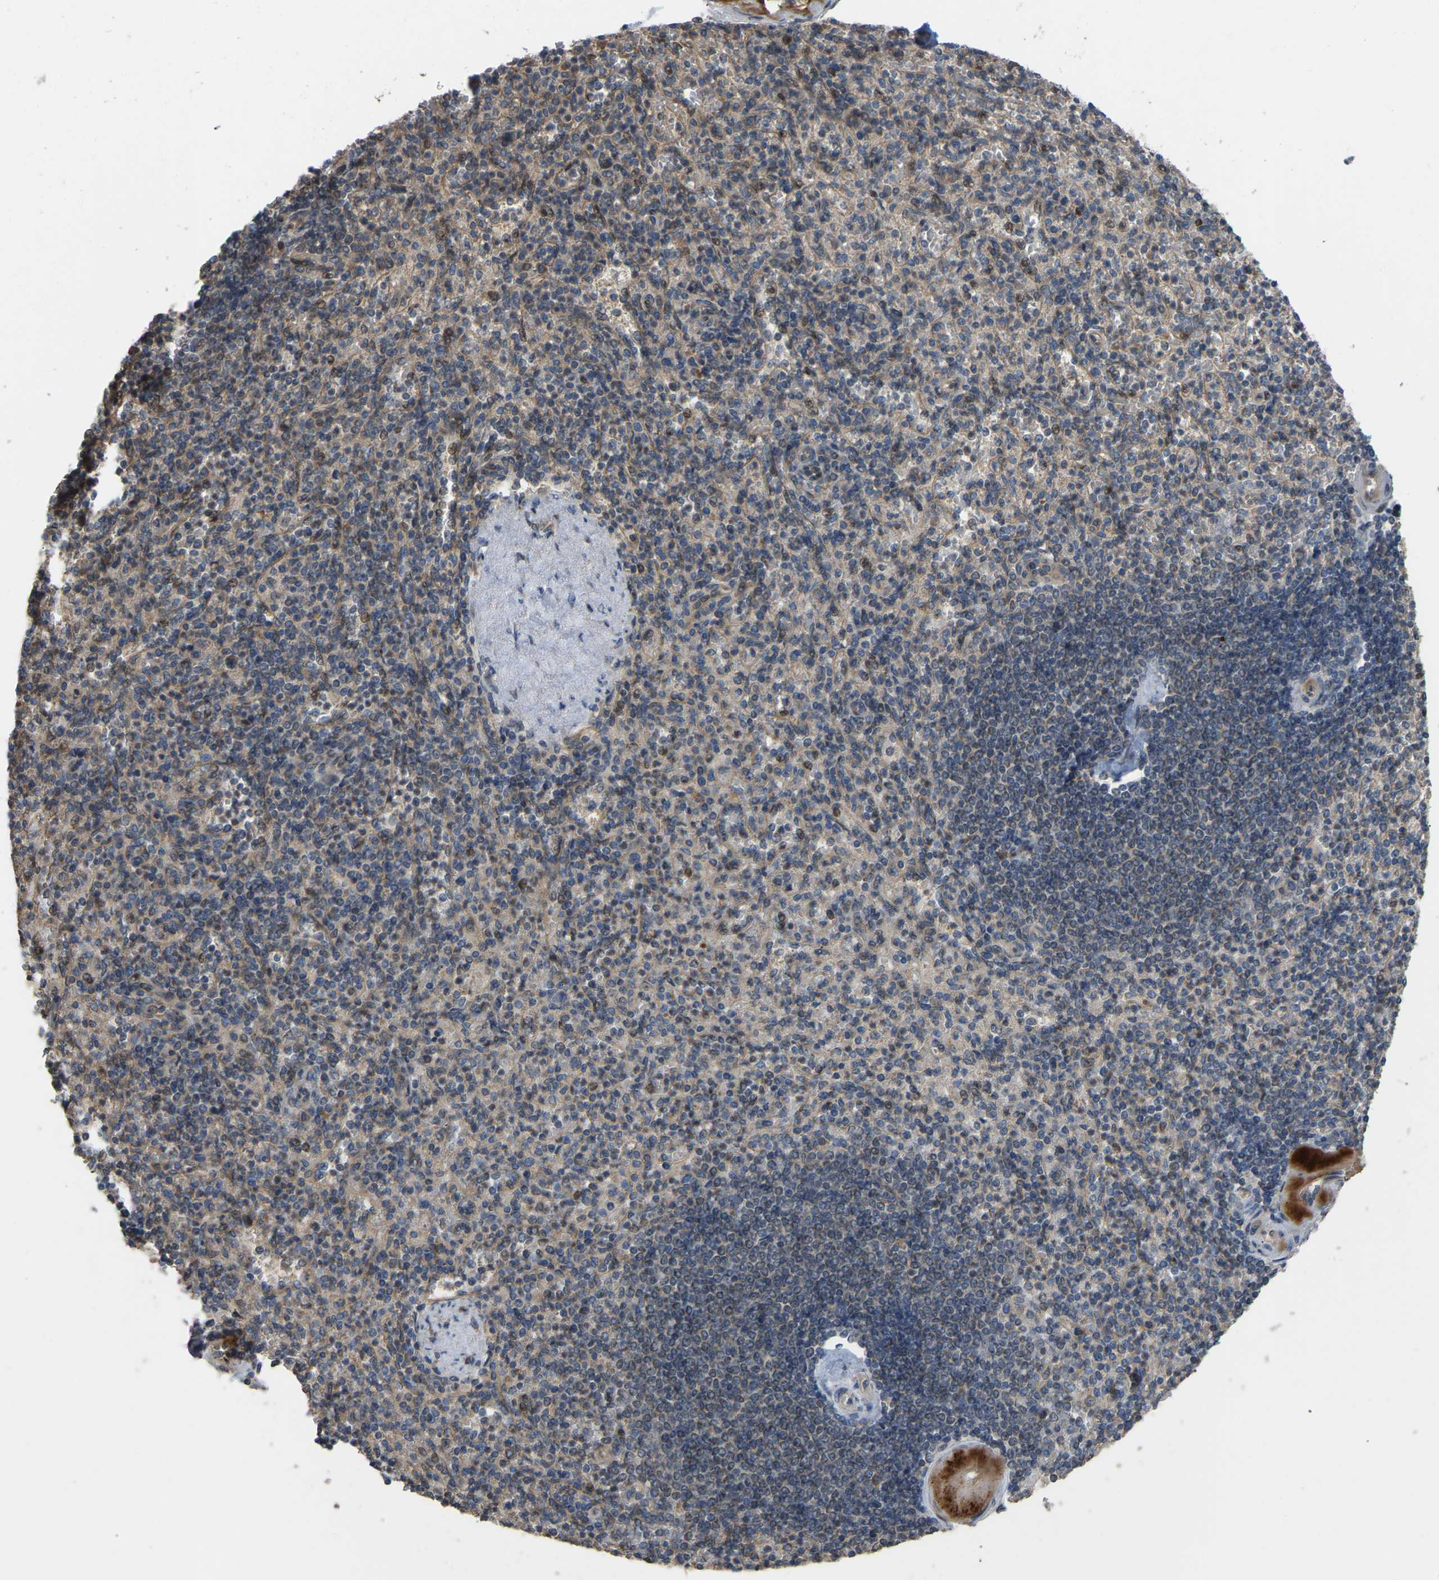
{"staining": {"intensity": "moderate", "quantity": ">75%", "location": "cytoplasmic/membranous"}, "tissue": "spleen", "cell_type": "Cells in red pulp", "image_type": "normal", "snomed": [{"axis": "morphology", "description": "Normal tissue, NOS"}, {"axis": "topography", "description": "Spleen"}], "caption": "Immunohistochemical staining of normal human spleen reveals >75% levels of moderate cytoplasmic/membranous protein staining in about >75% of cells in red pulp. (Brightfield microscopy of DAB IHC at high magnification).", "gene": "C21orf91", "patient": {"sex": "female", "age": 74}}